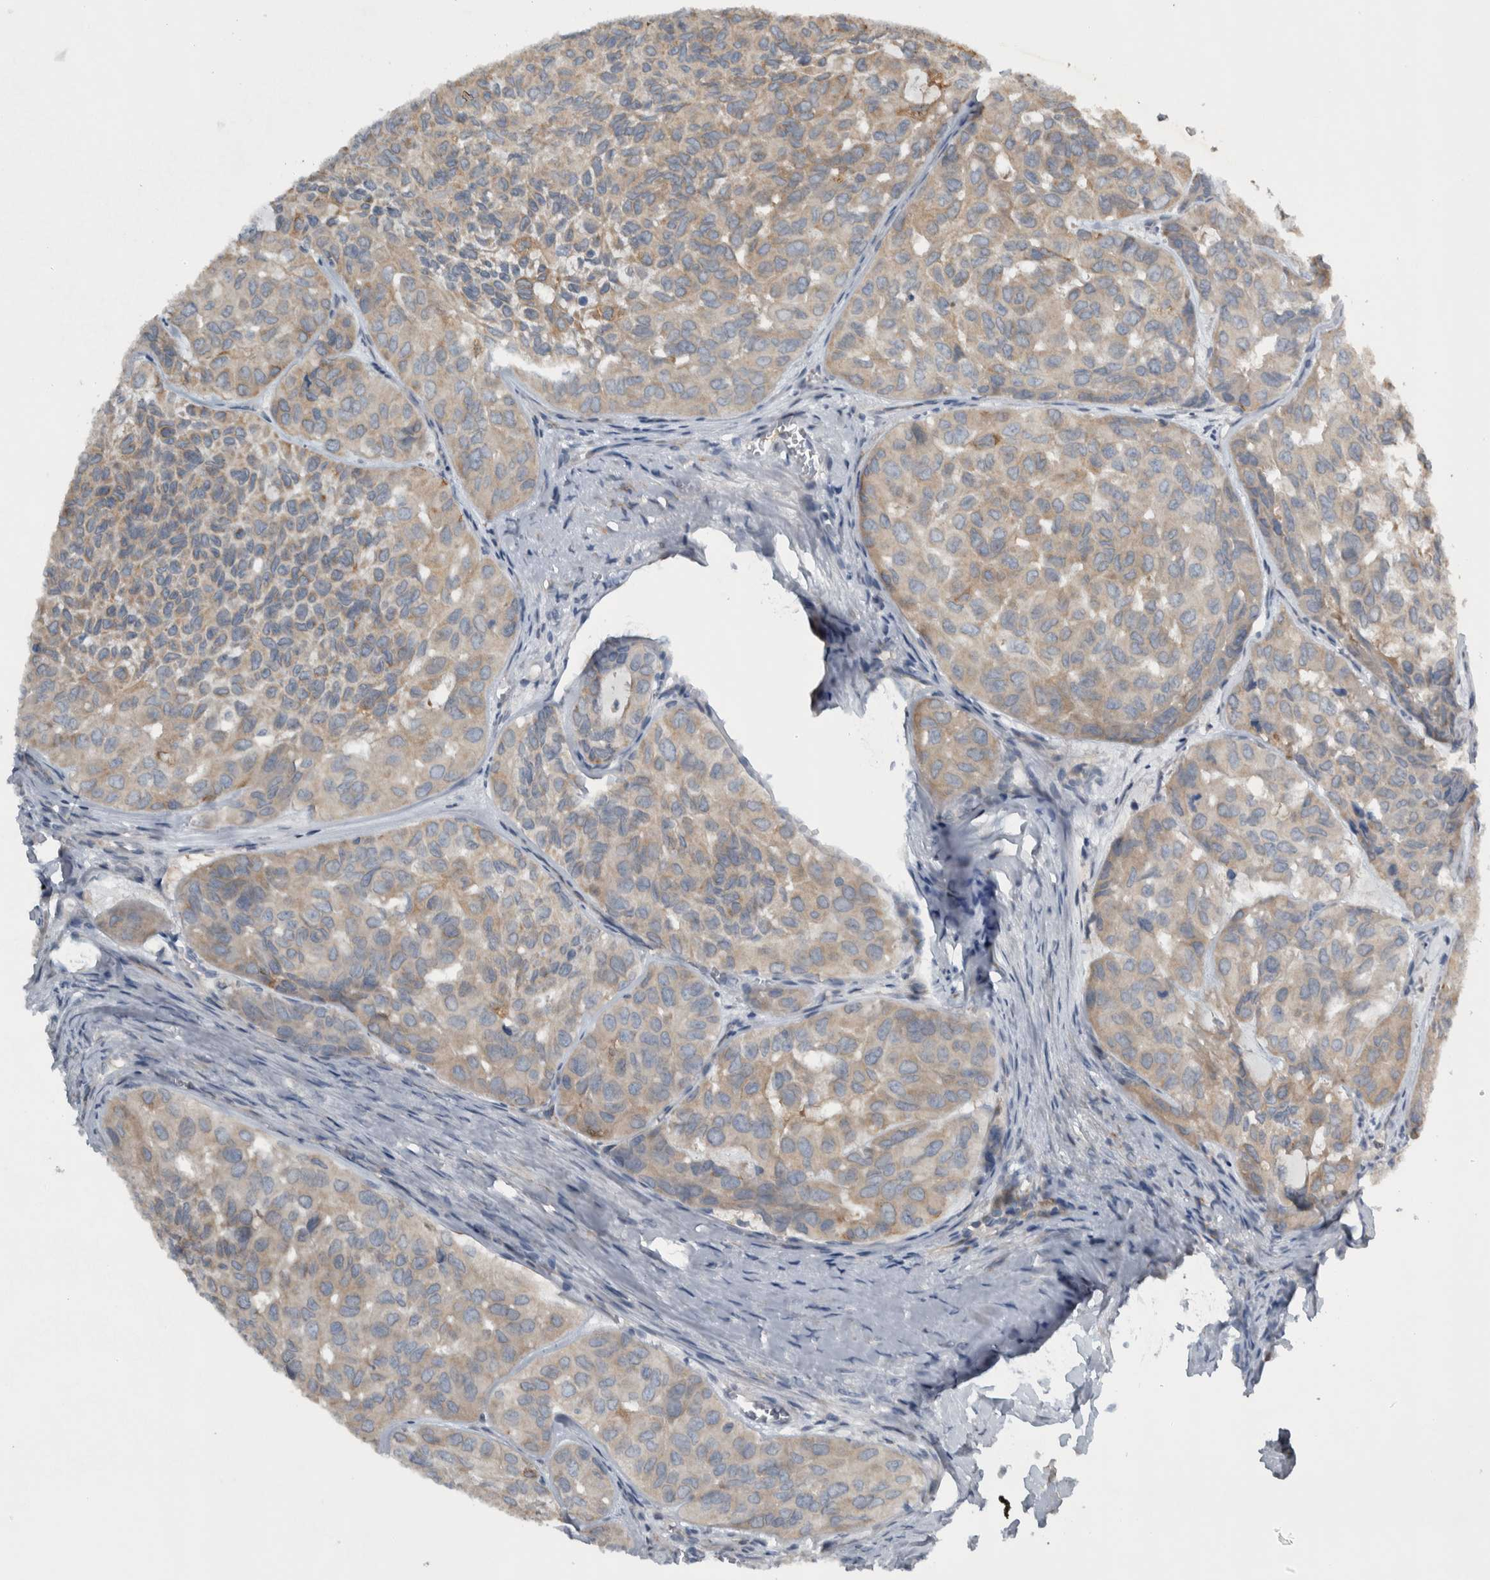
{"staining": {"intensity": "weak", "quantity": ">75%", "location": "cytoplasmic/membranous"}, "tissue": "head and neck cancer", "cell_type": "Tumor cells", "image_type": "cancer", "snomed": [{"axis": "morphology", "description": "Adenocarcinoma, NOS"}, {"axis": "topography", "description": "Salivary gland, NOS"}, {"axis": "topography", "description": "Head-Neck"}], "caption": "This micrograph displays head and neck adenocarcinoma stained with immunohistochemistry (IHC) to label a protein in brown. The cytoplasmic/membranous of tumor cells show weak positivity for the protein. Nuclei are counter-stained blue.", "gene": "NT5C2", "patient": {"sex": "female", "age": 76}}